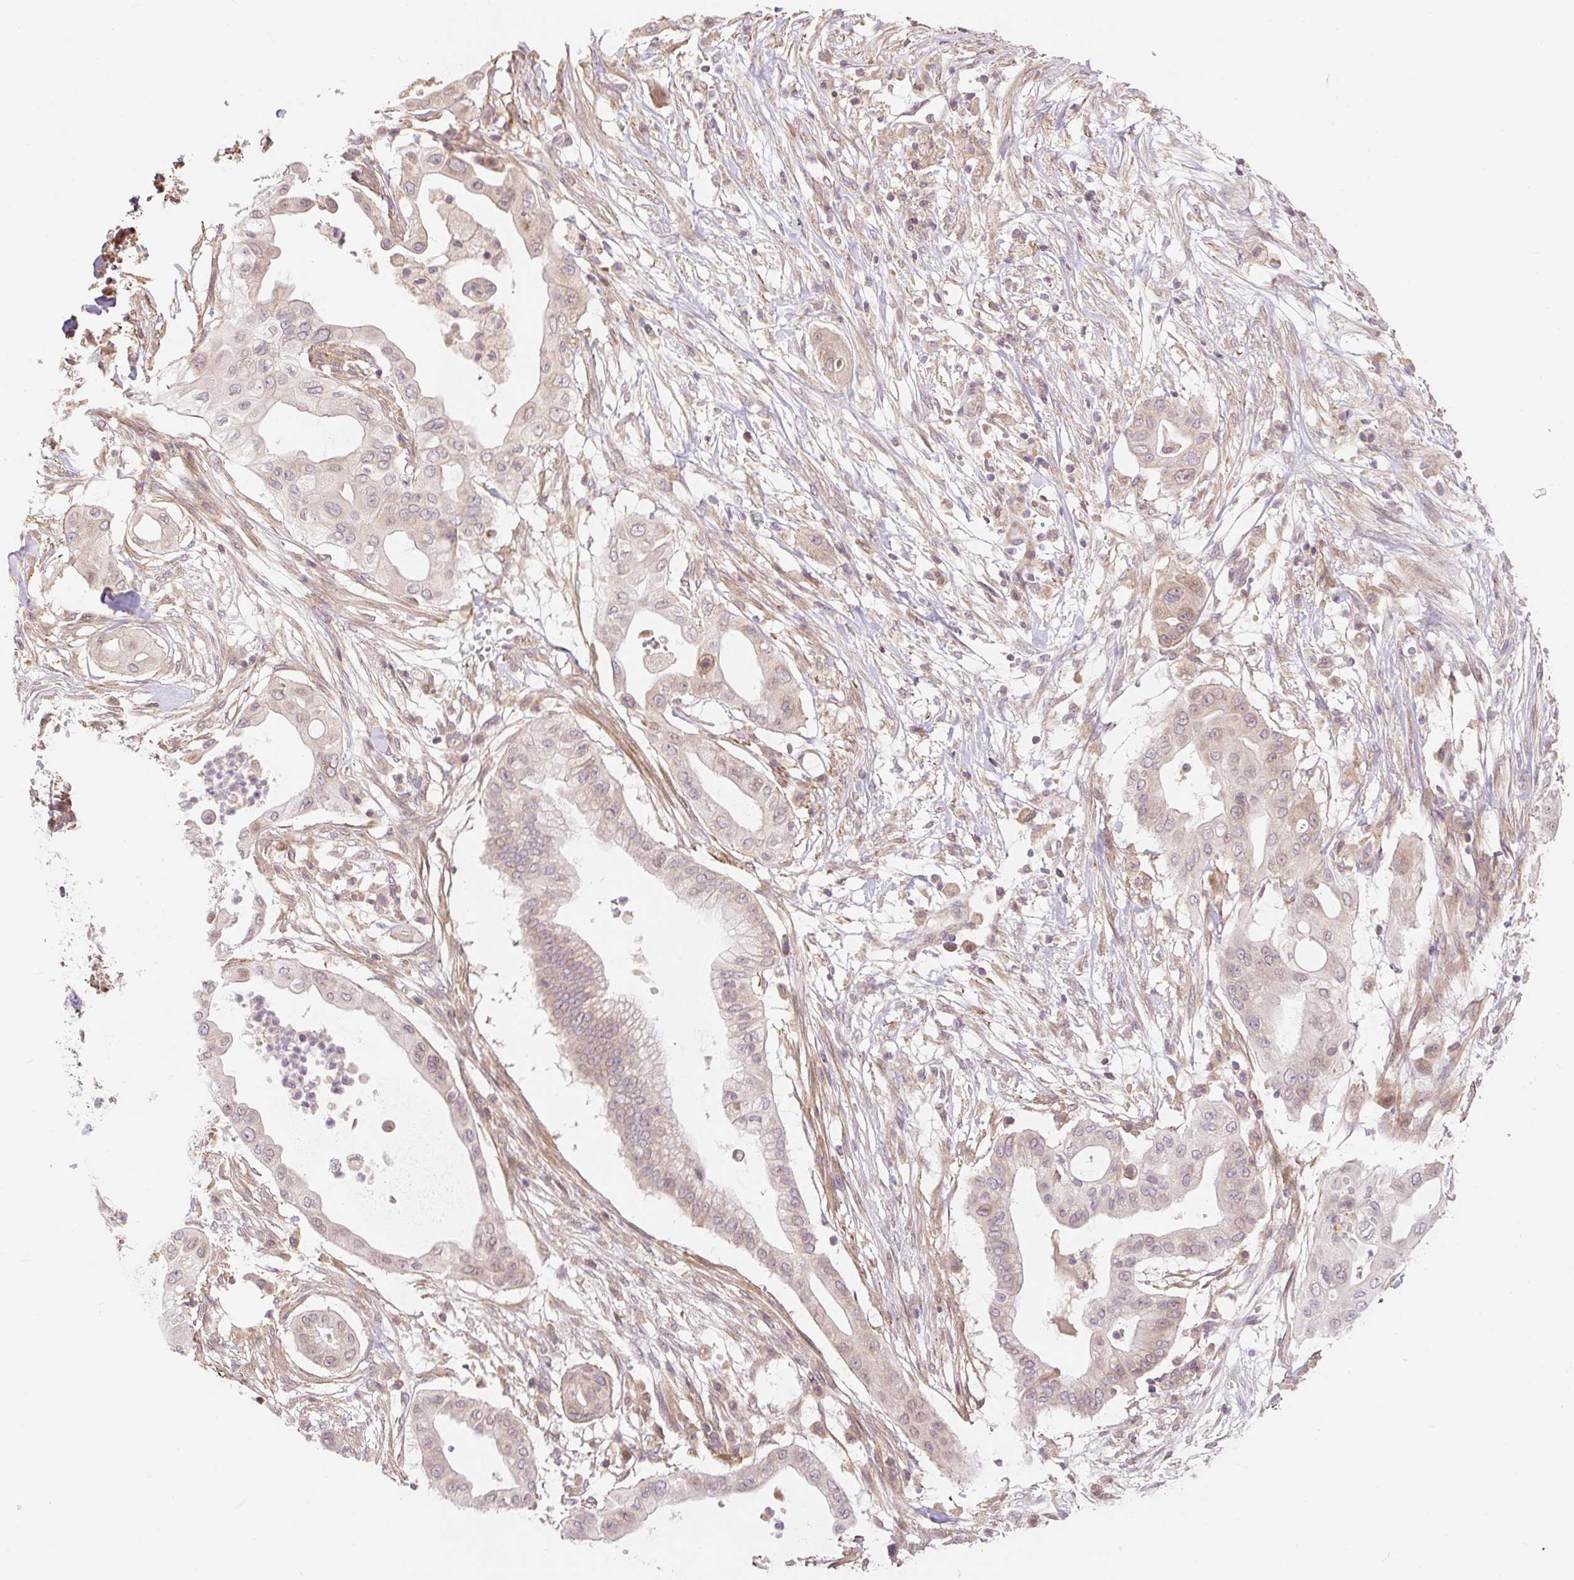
{"staining": {"intensity": "weak", "quantity": ">75%", "location": "cytoplasmic/membranous,nuclear"}, "tissue": "pancreatic cancer", "cell_type": "Tumor cells", "image_type": "cancer", "snomed": [{"axis": "morphology", "description": "Adenocarcinoma, NOS"}, {"axis": "topography", "description": "Pancreas"}], "caption": "Human pancreatic adenocarcinoma stained with a brown dye shows weak cytoplasmic/membranous and nuclear positive expression in about >75% of tumor cells.", "gene": "EMC10", "patient": {"sex": "male", "age": 68}}